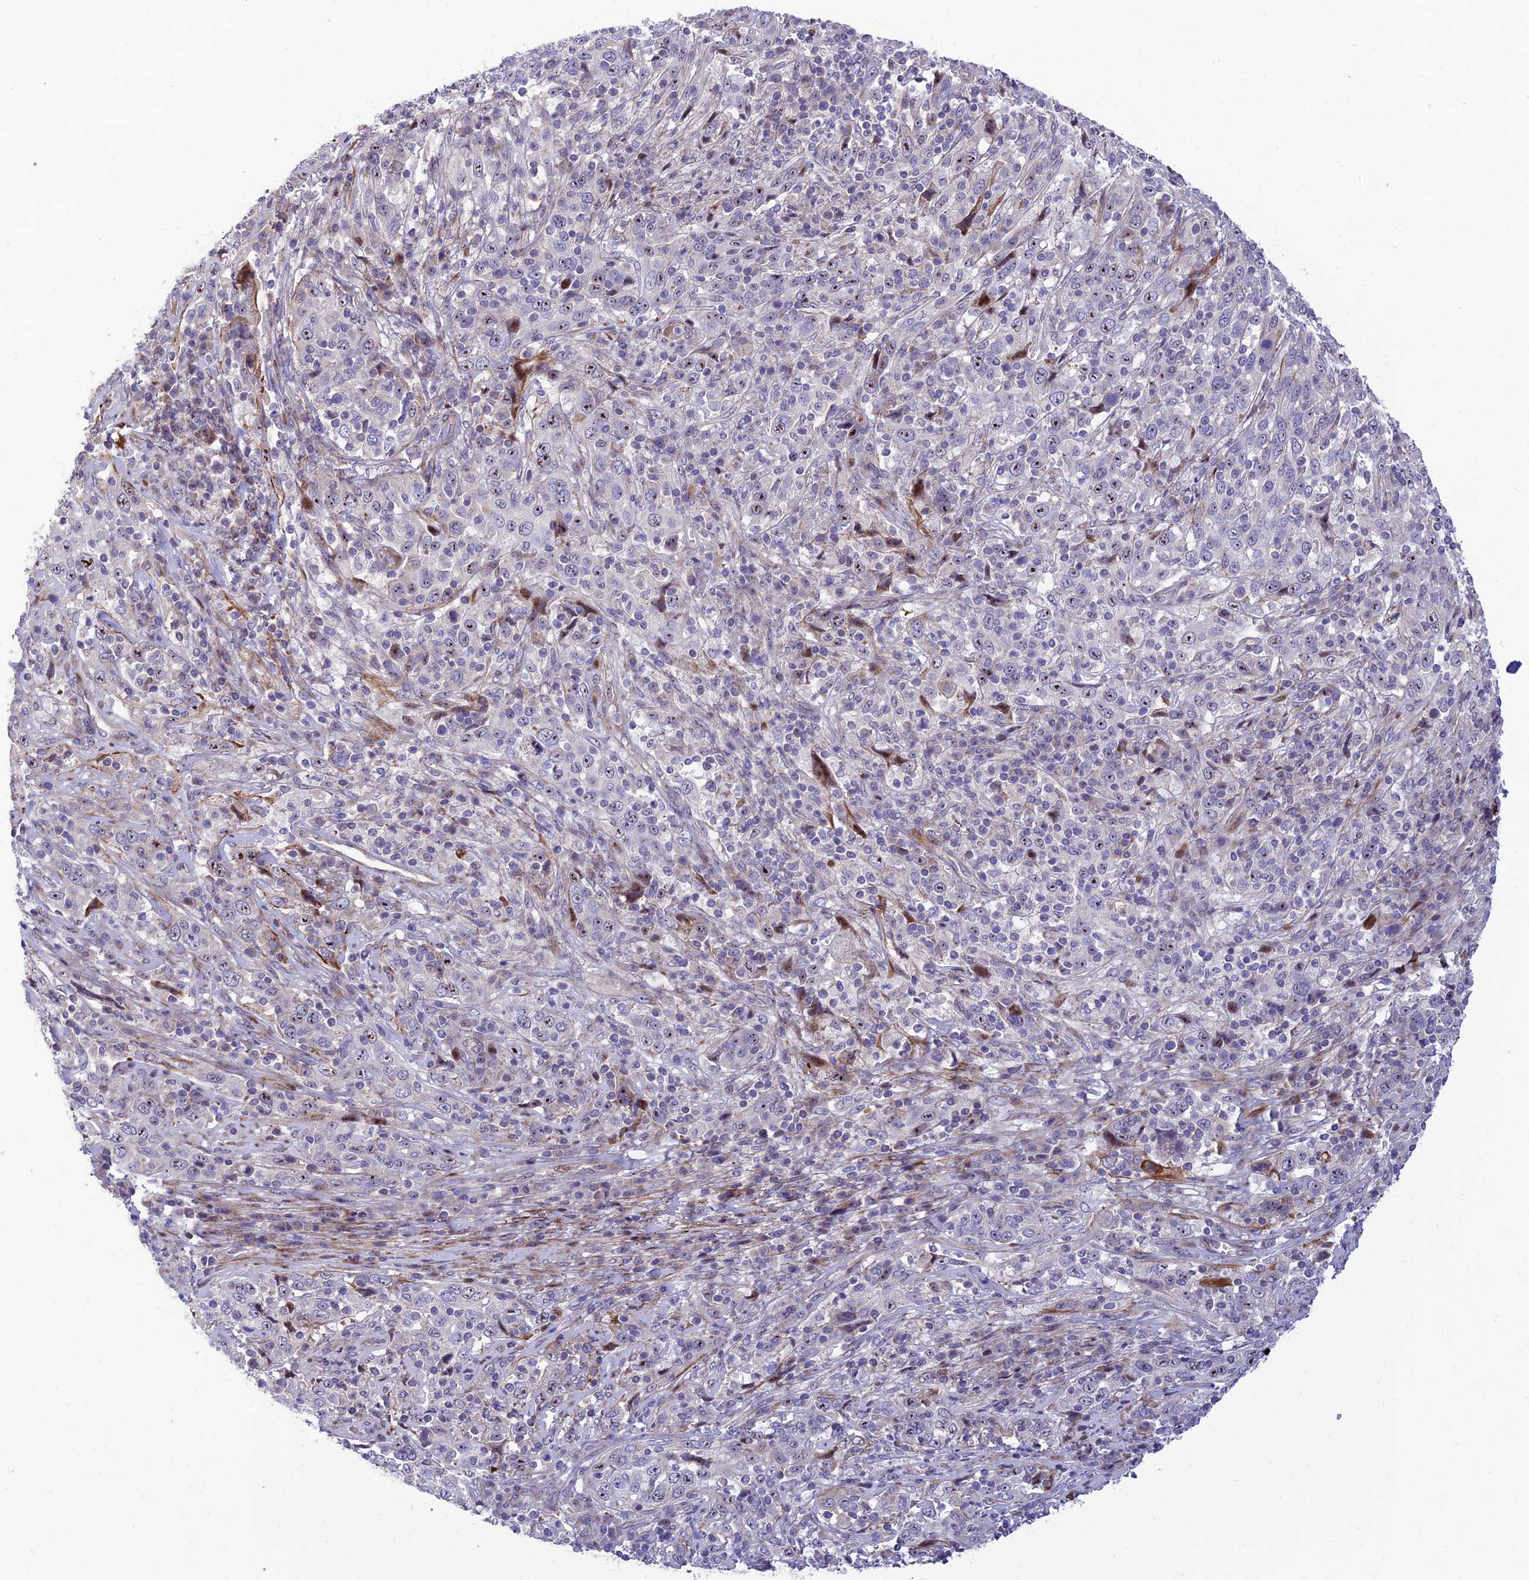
{"staining": {"intensity": "negative", "quantity": "none", "location": "none"}, "tissue": "cervical cancer", "cell_type": "Tumor cells", "image_type": "cancer", "snomed": [{"axis": "morphology", "description": "Squamous cell carcinoma, NOS"}, {"axis": "topography", "description": "Cervix"}], "caption": "Immunohistochemistry (IHC) image of cervical cancer stained for a protein (brown), which demonstrates no positivity in tumor cells.", "gene": "KBTBD7", "patient": {"sex": "female", "age": 46}}